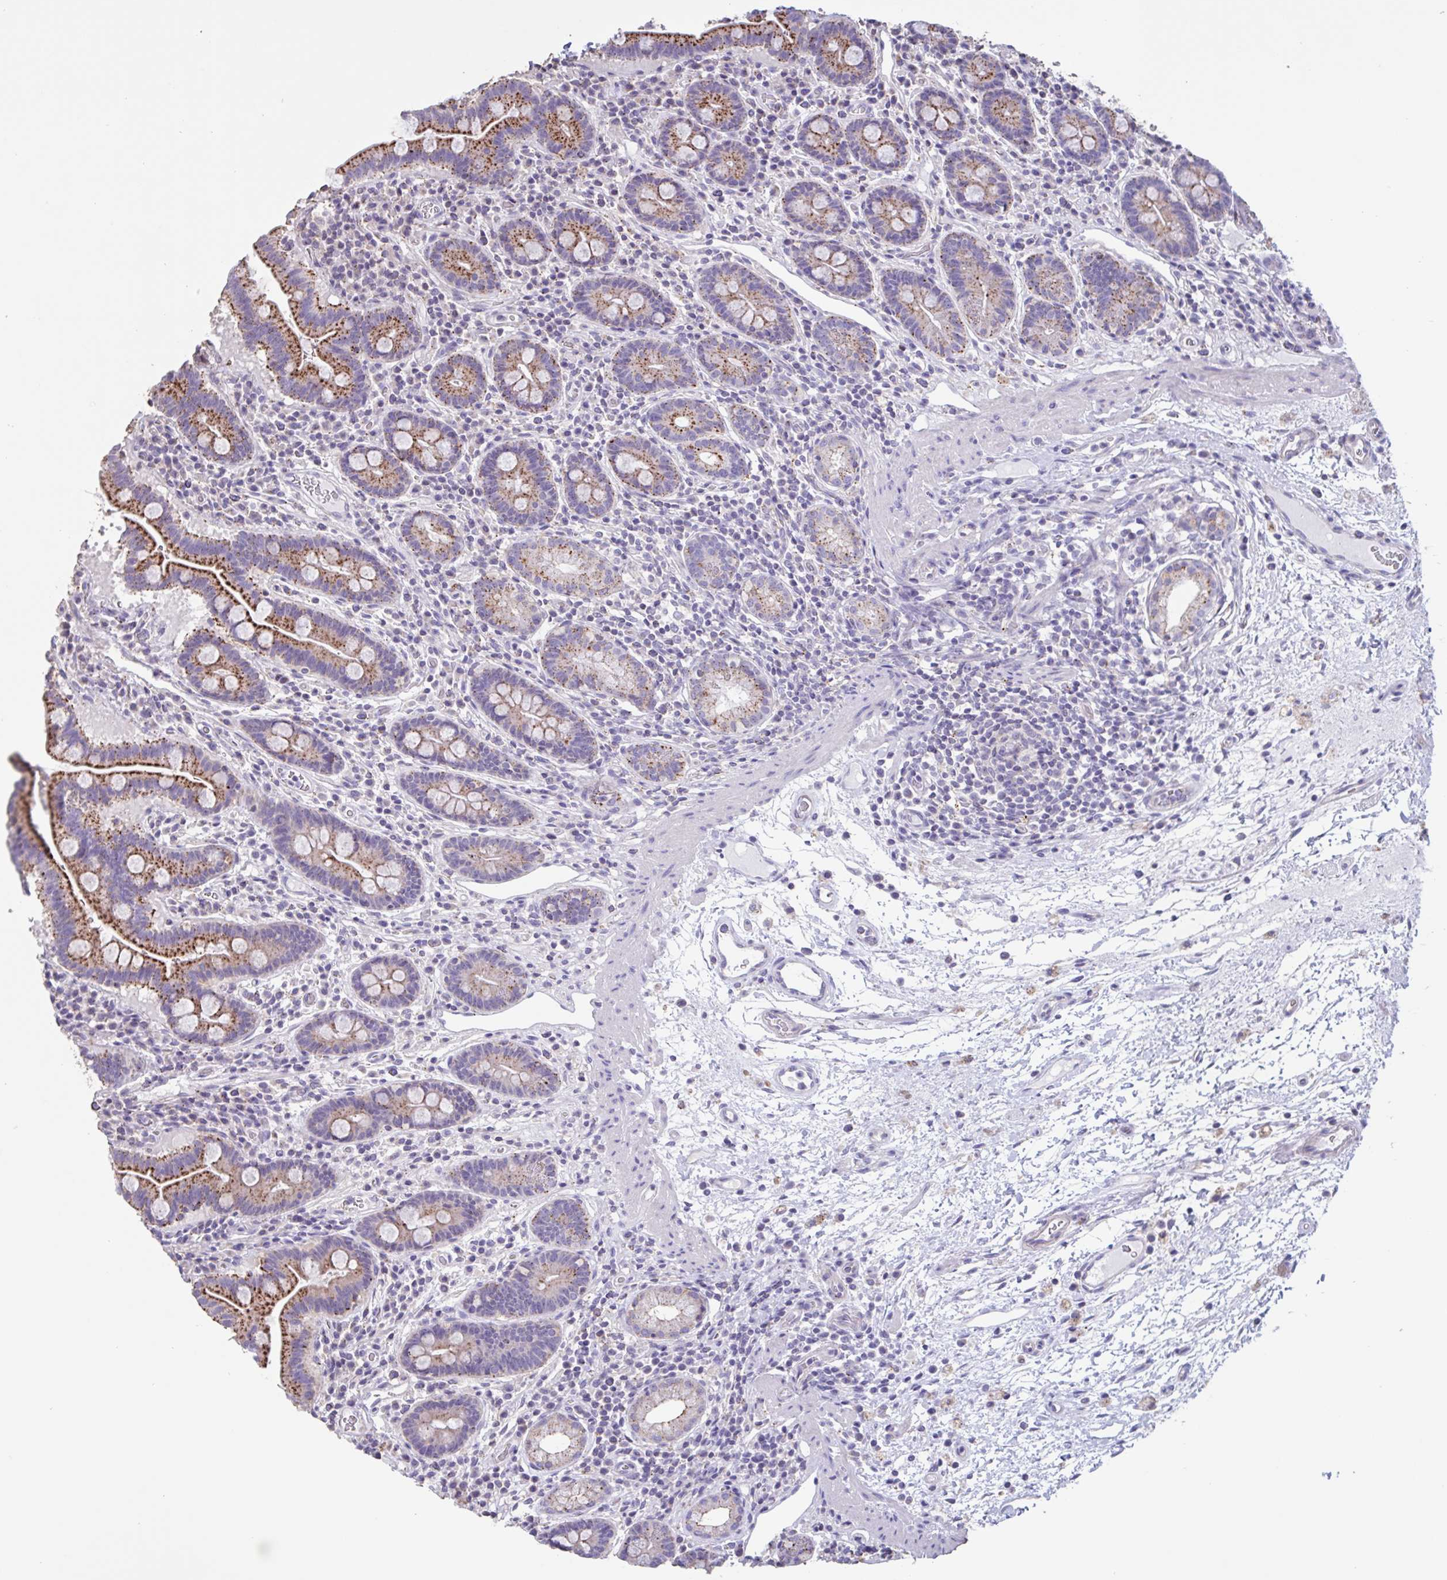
{"staining": {"intensity": "moderate", "quantity": "25%-75%", "location": "cytoplasmic/membranous"}, "tissue": "small intestine", "cell_type": "Glandular cells", "image_type": "normal", "snomed": [{"axis": "morphology", "description": "Normal tissue, NOS"}, {"axis": "topography", "description": "Small intestine"}], "caption": "Immunohistochemistry photomicrograph of unremarkable small intestine: human small intestine stained using IHC exhibits medium levels of moderate protein expression localized specifically in the cytoplasmic/membranous of glandular cells, appearing as a cytoplasmic/membranous brown color.", "gene": "CHMP5", "patient": {"sex": "male", "age": 26}}